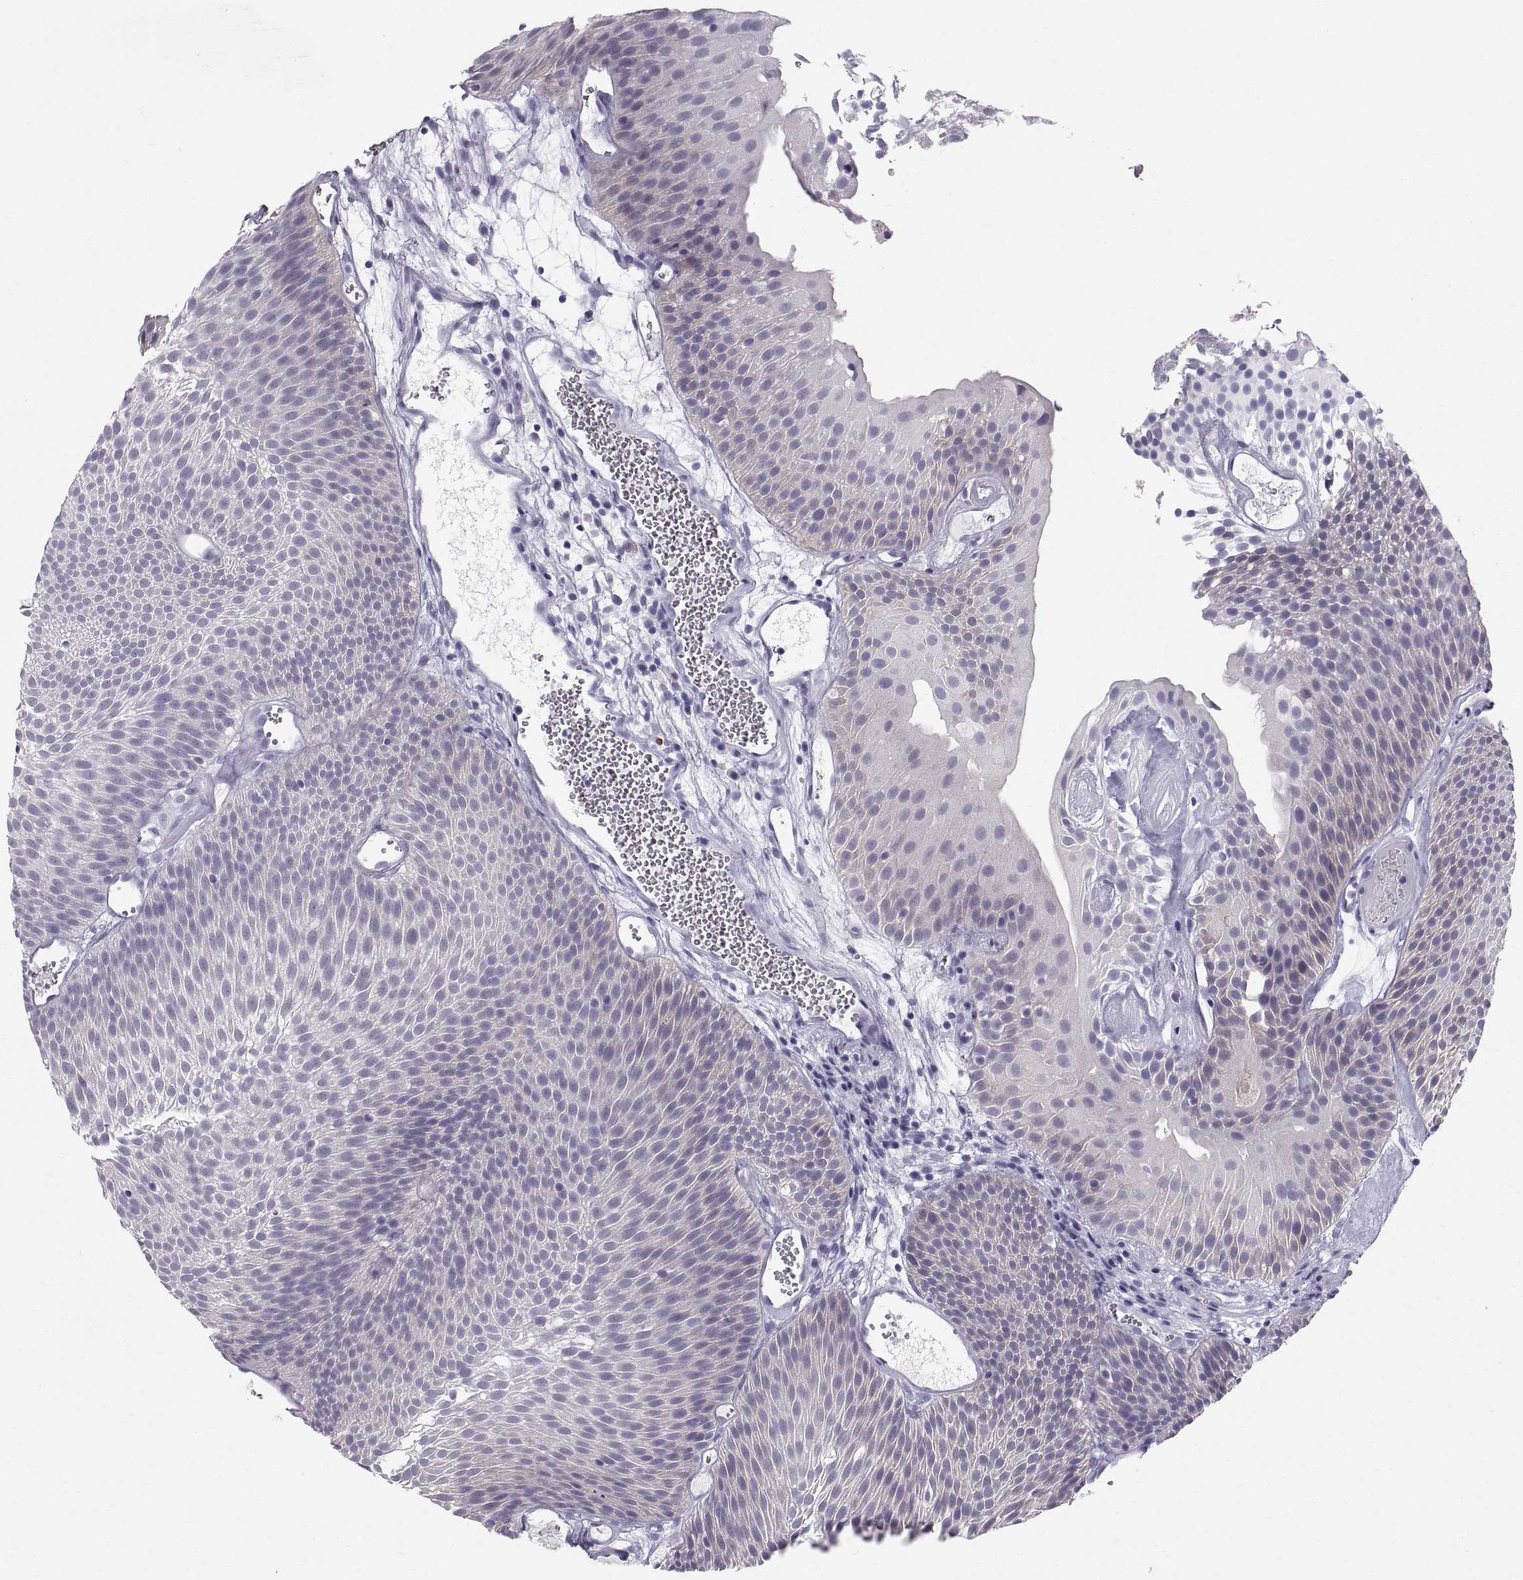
{"staining": {"intensity": "negative", "quantity": "none", "location": "none"}, "tissue": "urothelial cancer", "cell_type": "Tumor cells", "image_type": "cancer", "snomed": [{"axis": "morphology", "description": "Urothelial carcinoma, Low grade"}, {"axis": "topography", "description": "Urinary bladder"}], "caption": "Immunohistochemistry (IHC) photomicrograph of urothelial cancer stained for a protein (brown), which shows no staining in tumor cells.", "gene": "SLC22A6", "patient": {"sex": "male", "age": 52}}